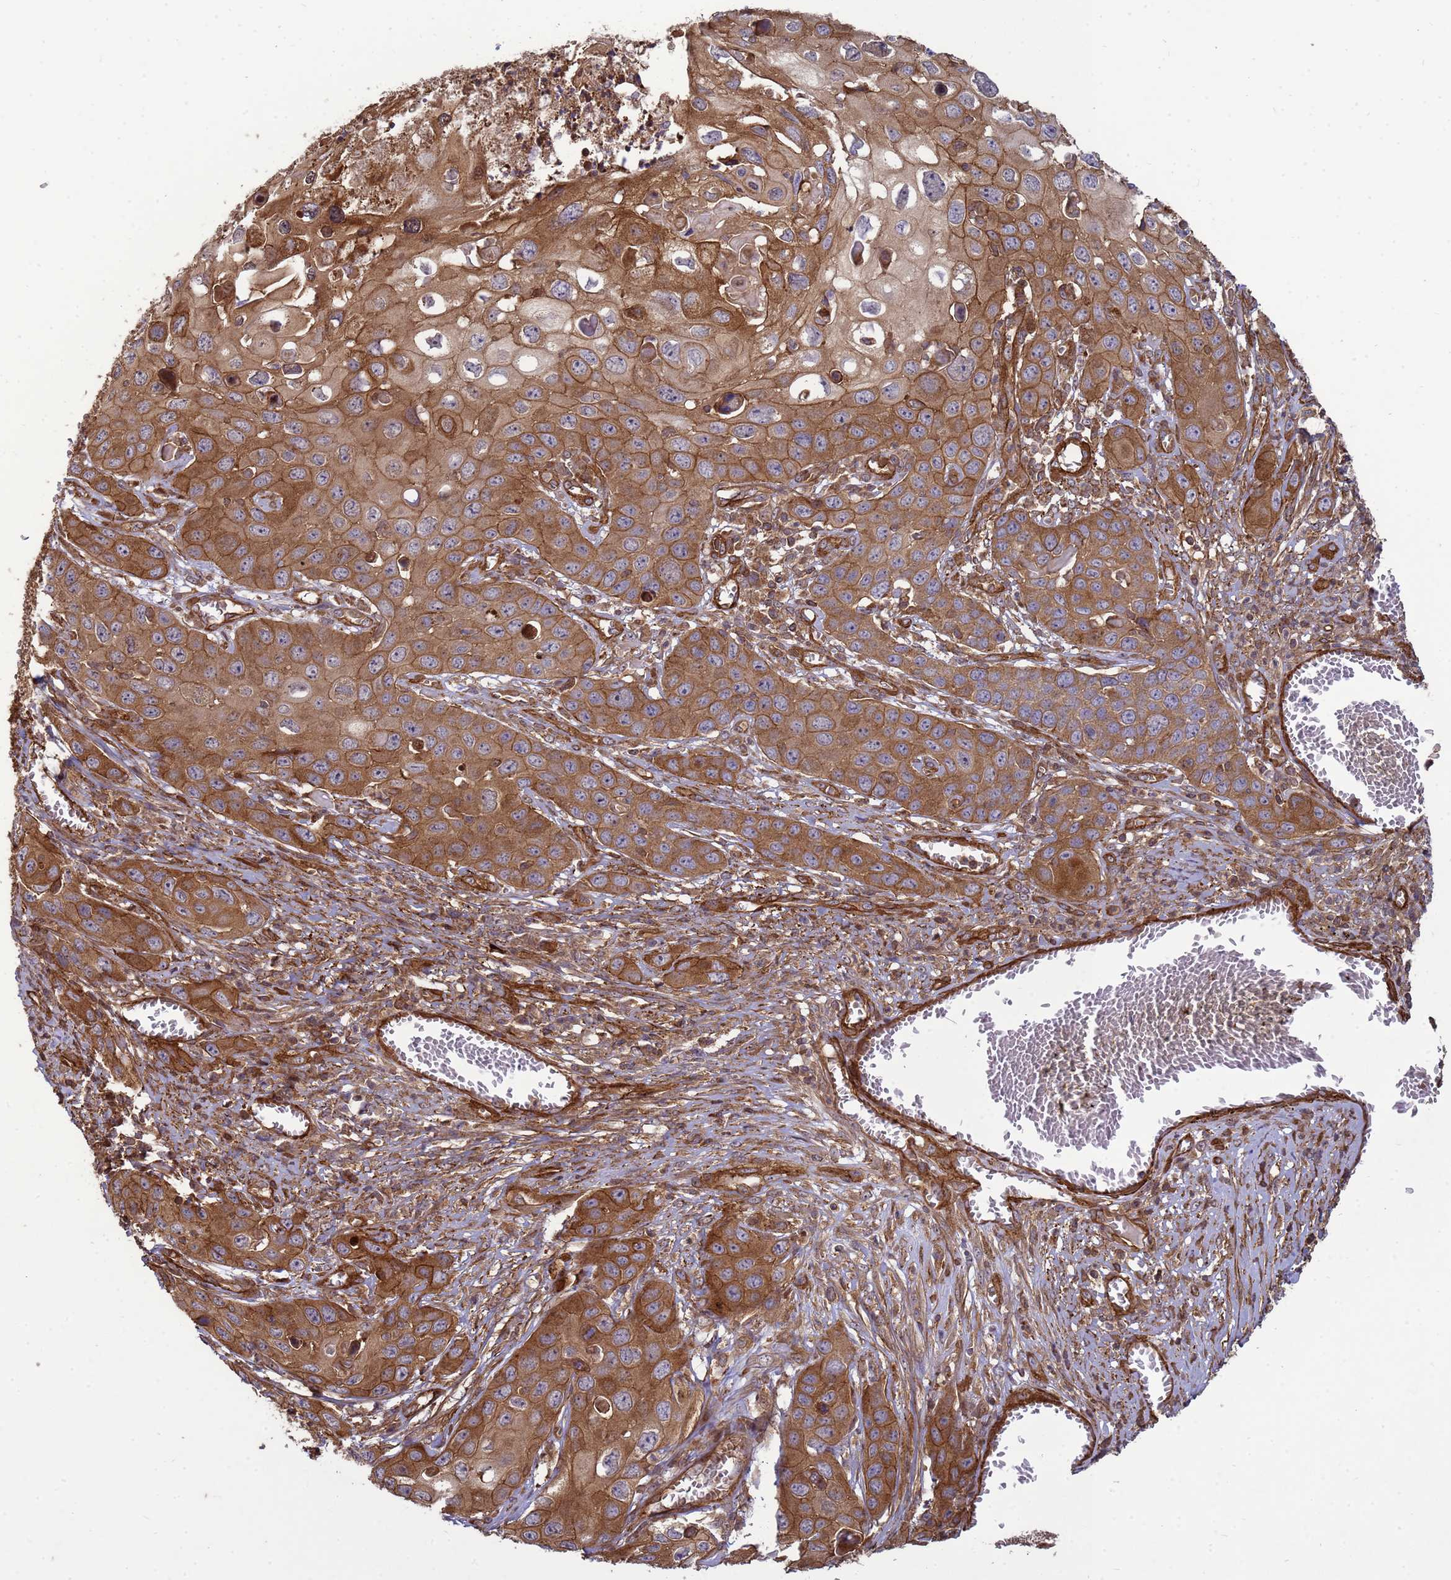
{"staining": {"intensity": "moderate", "quantity": ">75%", "location": "cytoplasmic/membranous"}, "tissue": "skin cancer", "cell_type": "Tumor cells", "image_type": "cancer", "snomed": [{"axis": "morphology", "description": "Squamous cell carcinoma, NOS"}, {"axis": "topography", "description": "Skin"}], "caption": "Skin cancer (squamous cell carcinoma) stained with a protein marker shows moderate staining in tumor cells.", "gene": "CNOT1", "patient": {"sex": "male", "age": 55}}